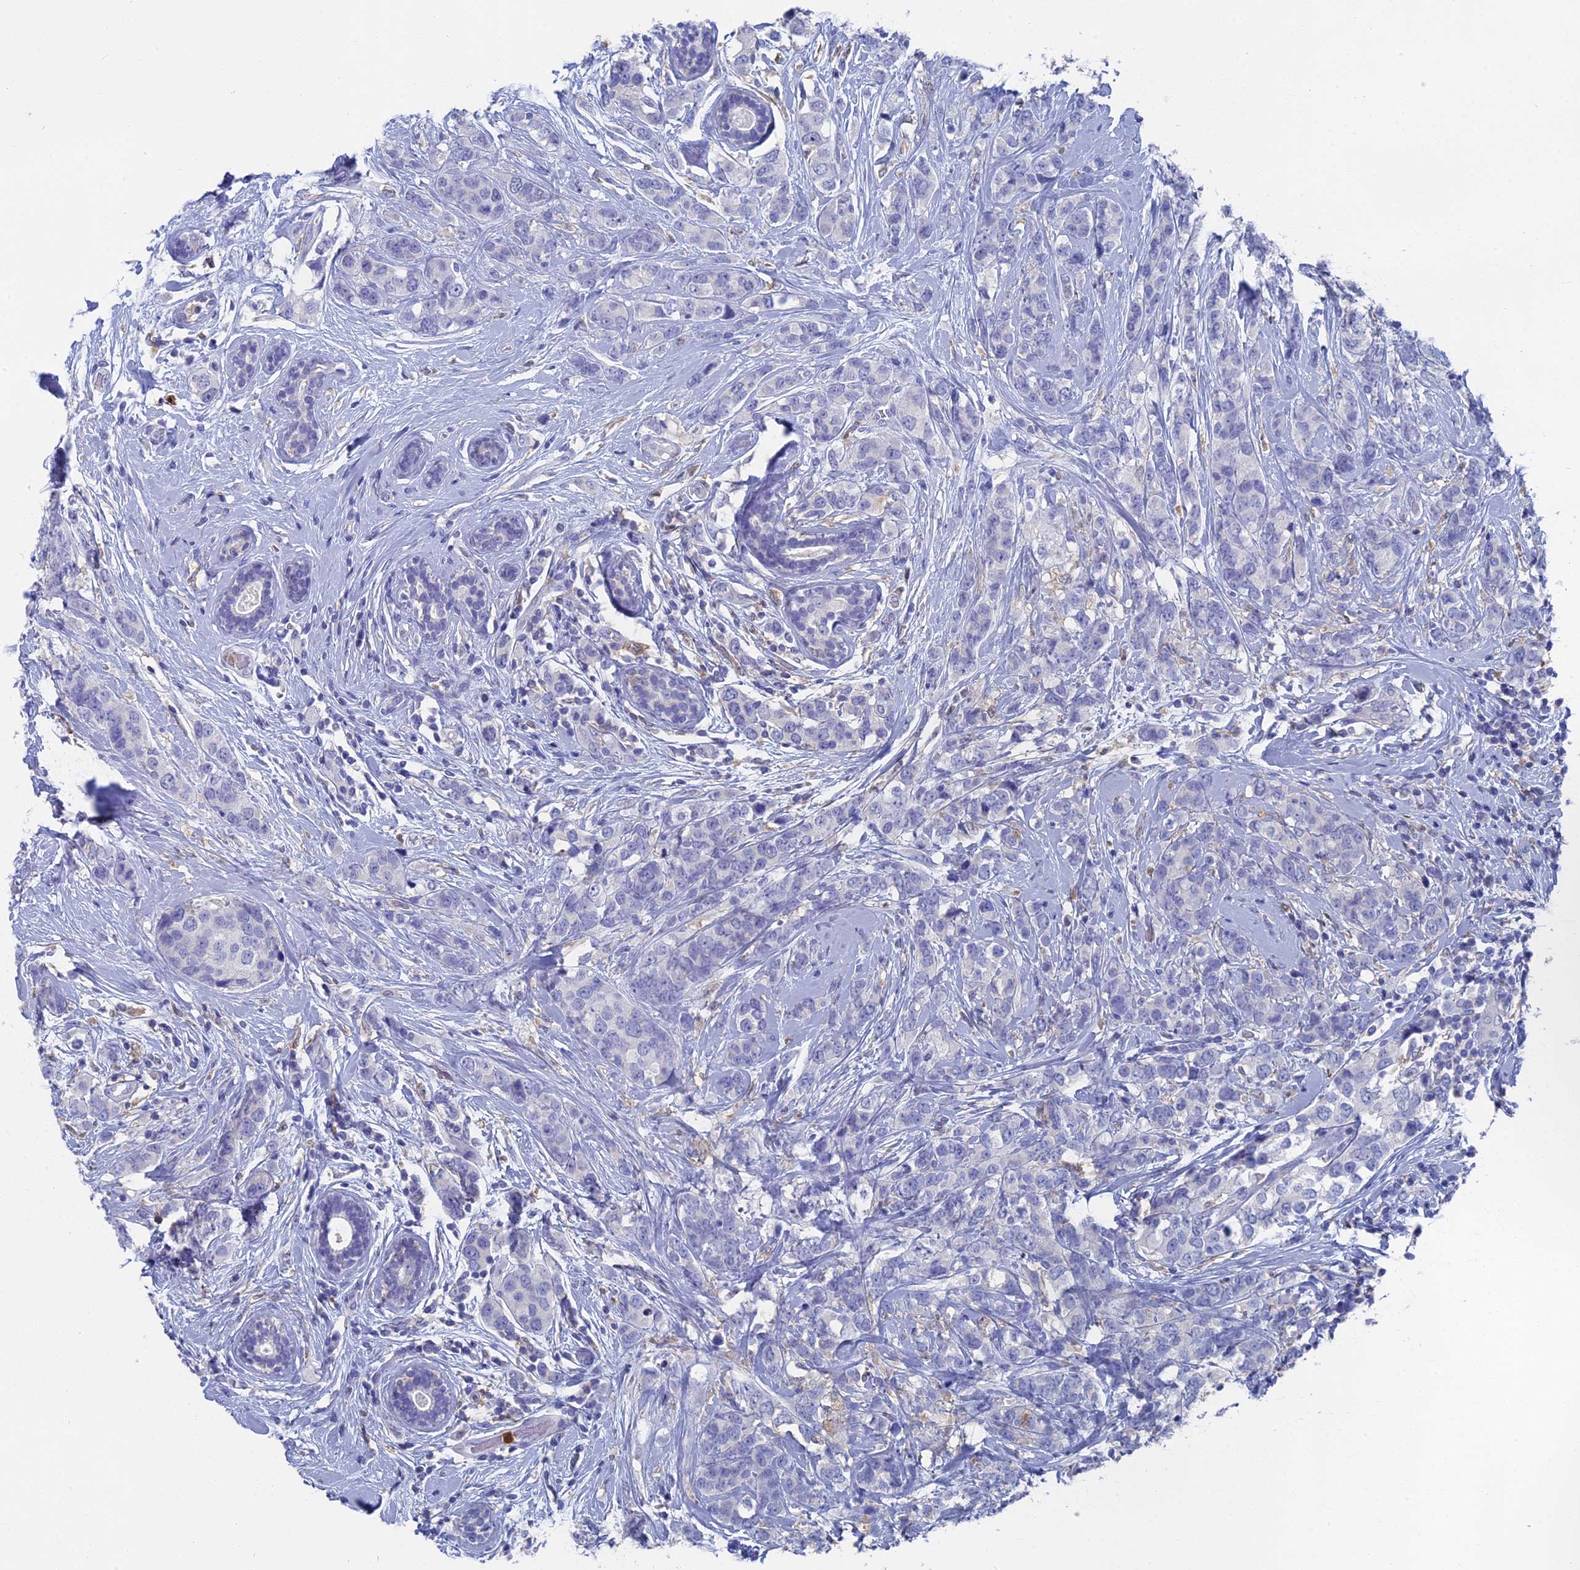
{"staining": {"intensity": "negative", "quantity": "none", "location": "none"}, "tissue": "breast cancer", "cell_type": "Tumor cells", "image_type": "cancer", "snomed": [{"axis": "morphology", "description": "Lobular carcinoma"}, {"axis": "topography", "description": "Breast"}], "caption": "Immunohistochemical staining of human lobular carcinoma (breast) shows no significant positivity in tumor cells.", "gene": "NCF4", "patient": {"sex": "female", "age": 59}}